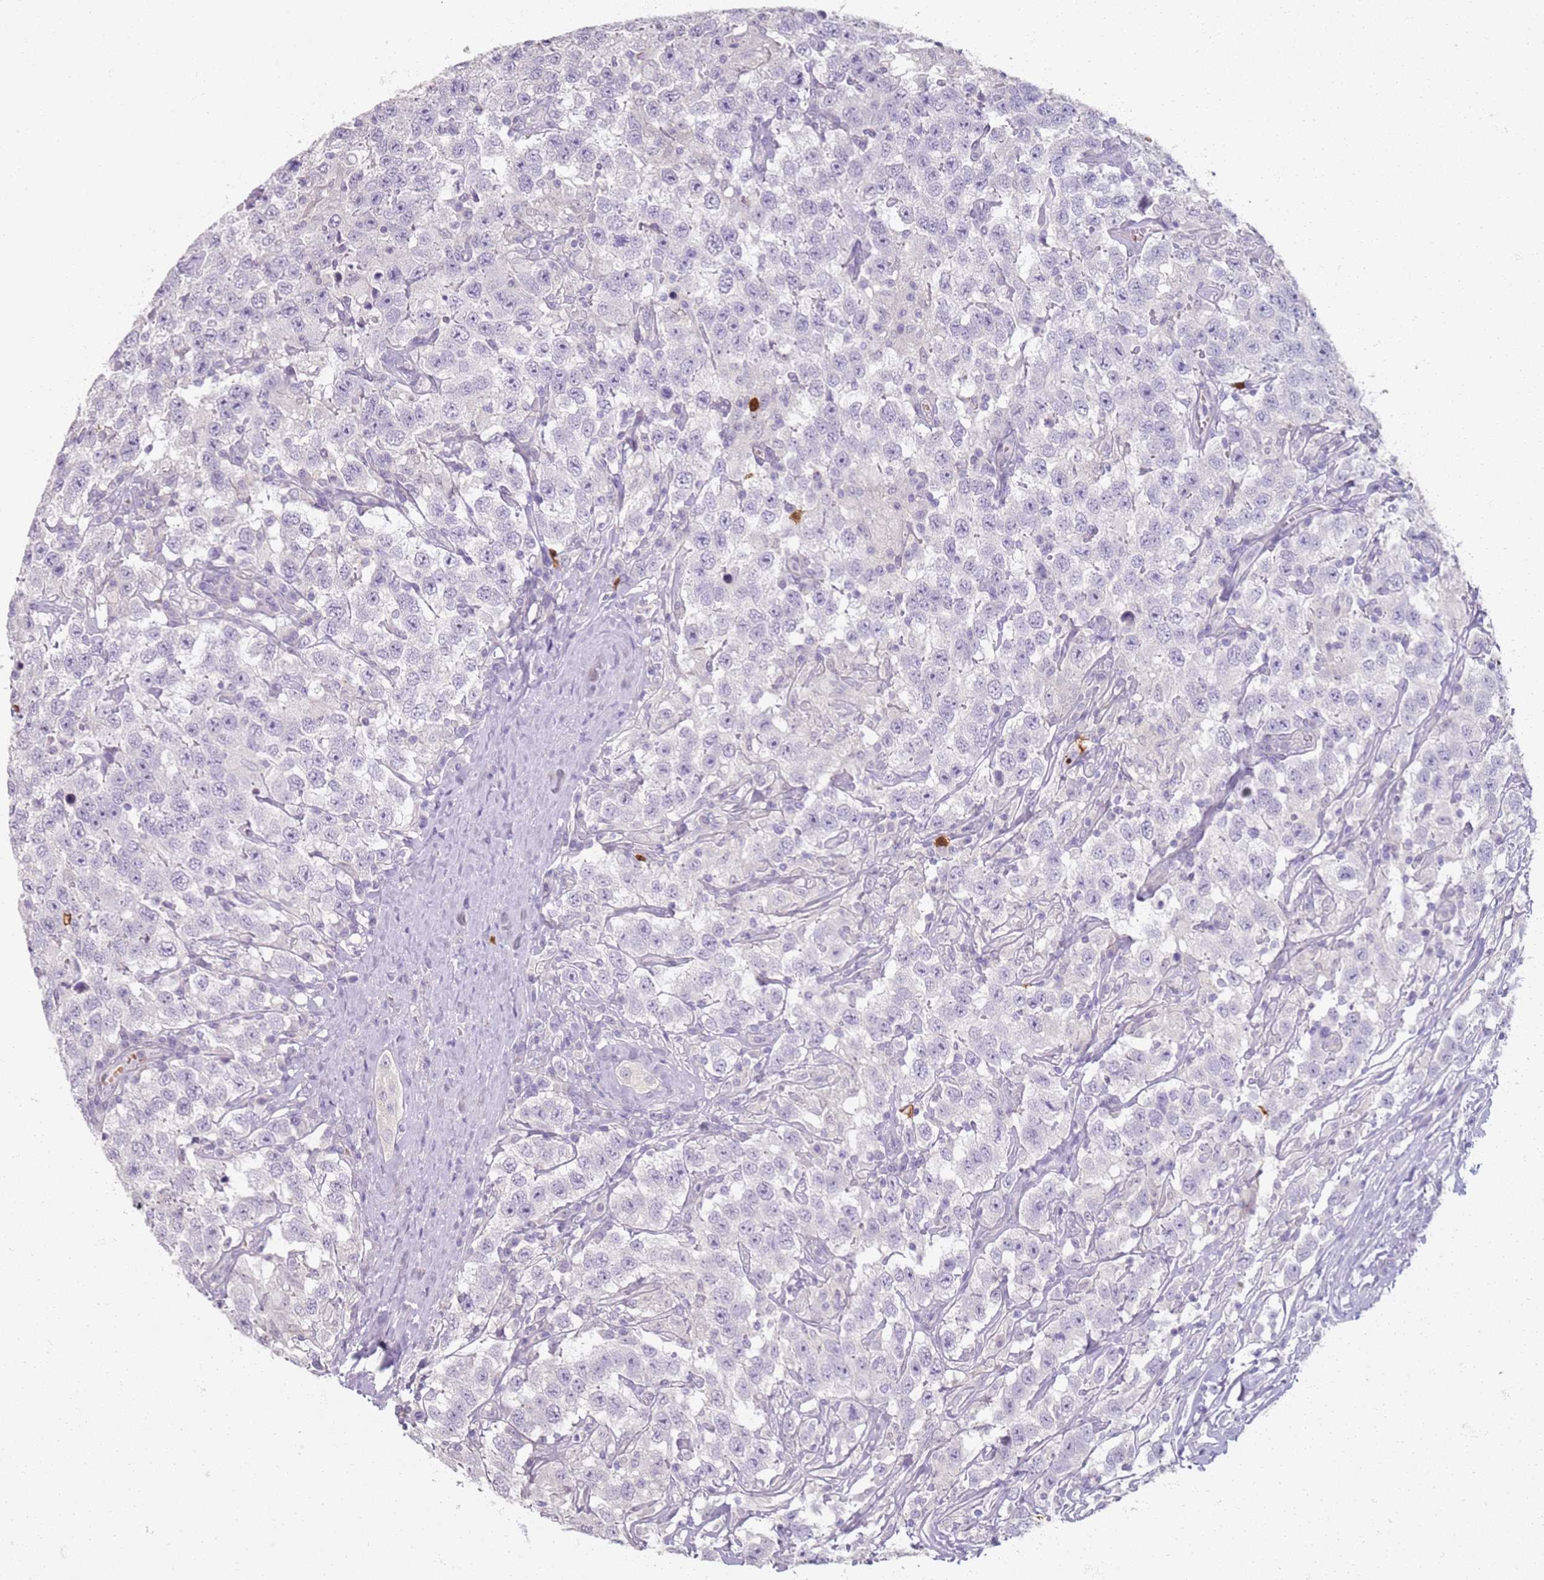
{"staining": {"intensity": "negative", "quantity": "none", "location": "none"}, "tissue": "testis cancer", "cell_type": "Tumor cells", "image_type": "cancer", "snomed": [{"axis": "morphology", "description": "Seminoma, NOS"}, {"axis": "topography", "description": "Testis"}], "caption": "Testis seminoma stained for a protein using IHC shows no expression tumor cells.", "gene": "CD40LG", "patient": {"sex": "male", "age": 41}}